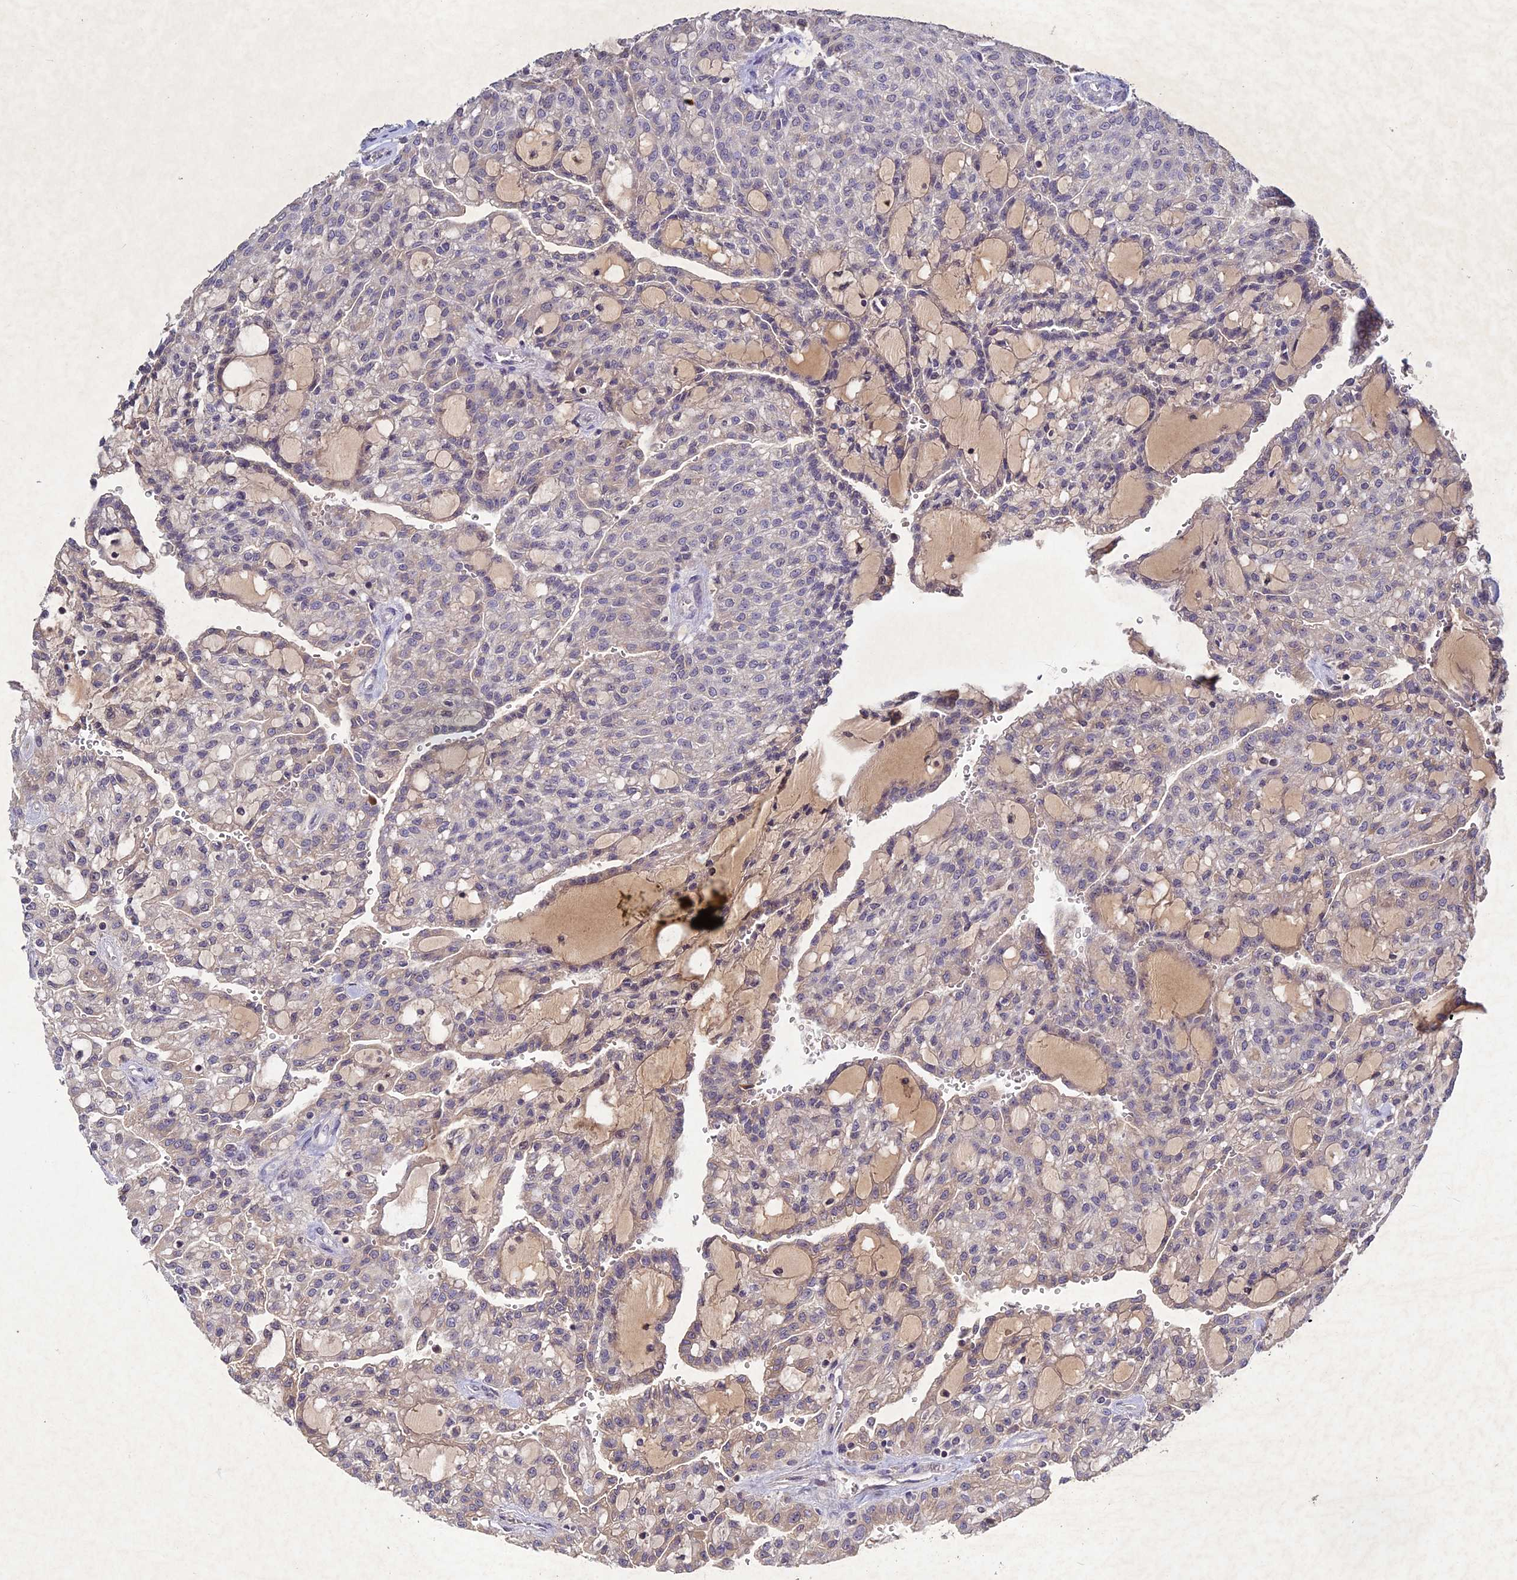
{"staining": {"intensity": "negative", "quantity": "none", "location": "none"}, "tissue": "renal cancer", "cell_type": "Tumor cells", "image_type": "cancer", "snomed": [{"axis": "morphology", "description": "Adenocarcinoma, NOS"}, {"axis": "topography", "description": "Kidney"}], "caption": "IHC micrograph of neoplastic tissue: renal cancer (adenocarcinoma) stained with DAB (3,3'-diaminobenzidine) shows no significant protein expression in tumor cells.", "gene": "CHST5", "patient": {"sex": "male", "age": 63}}